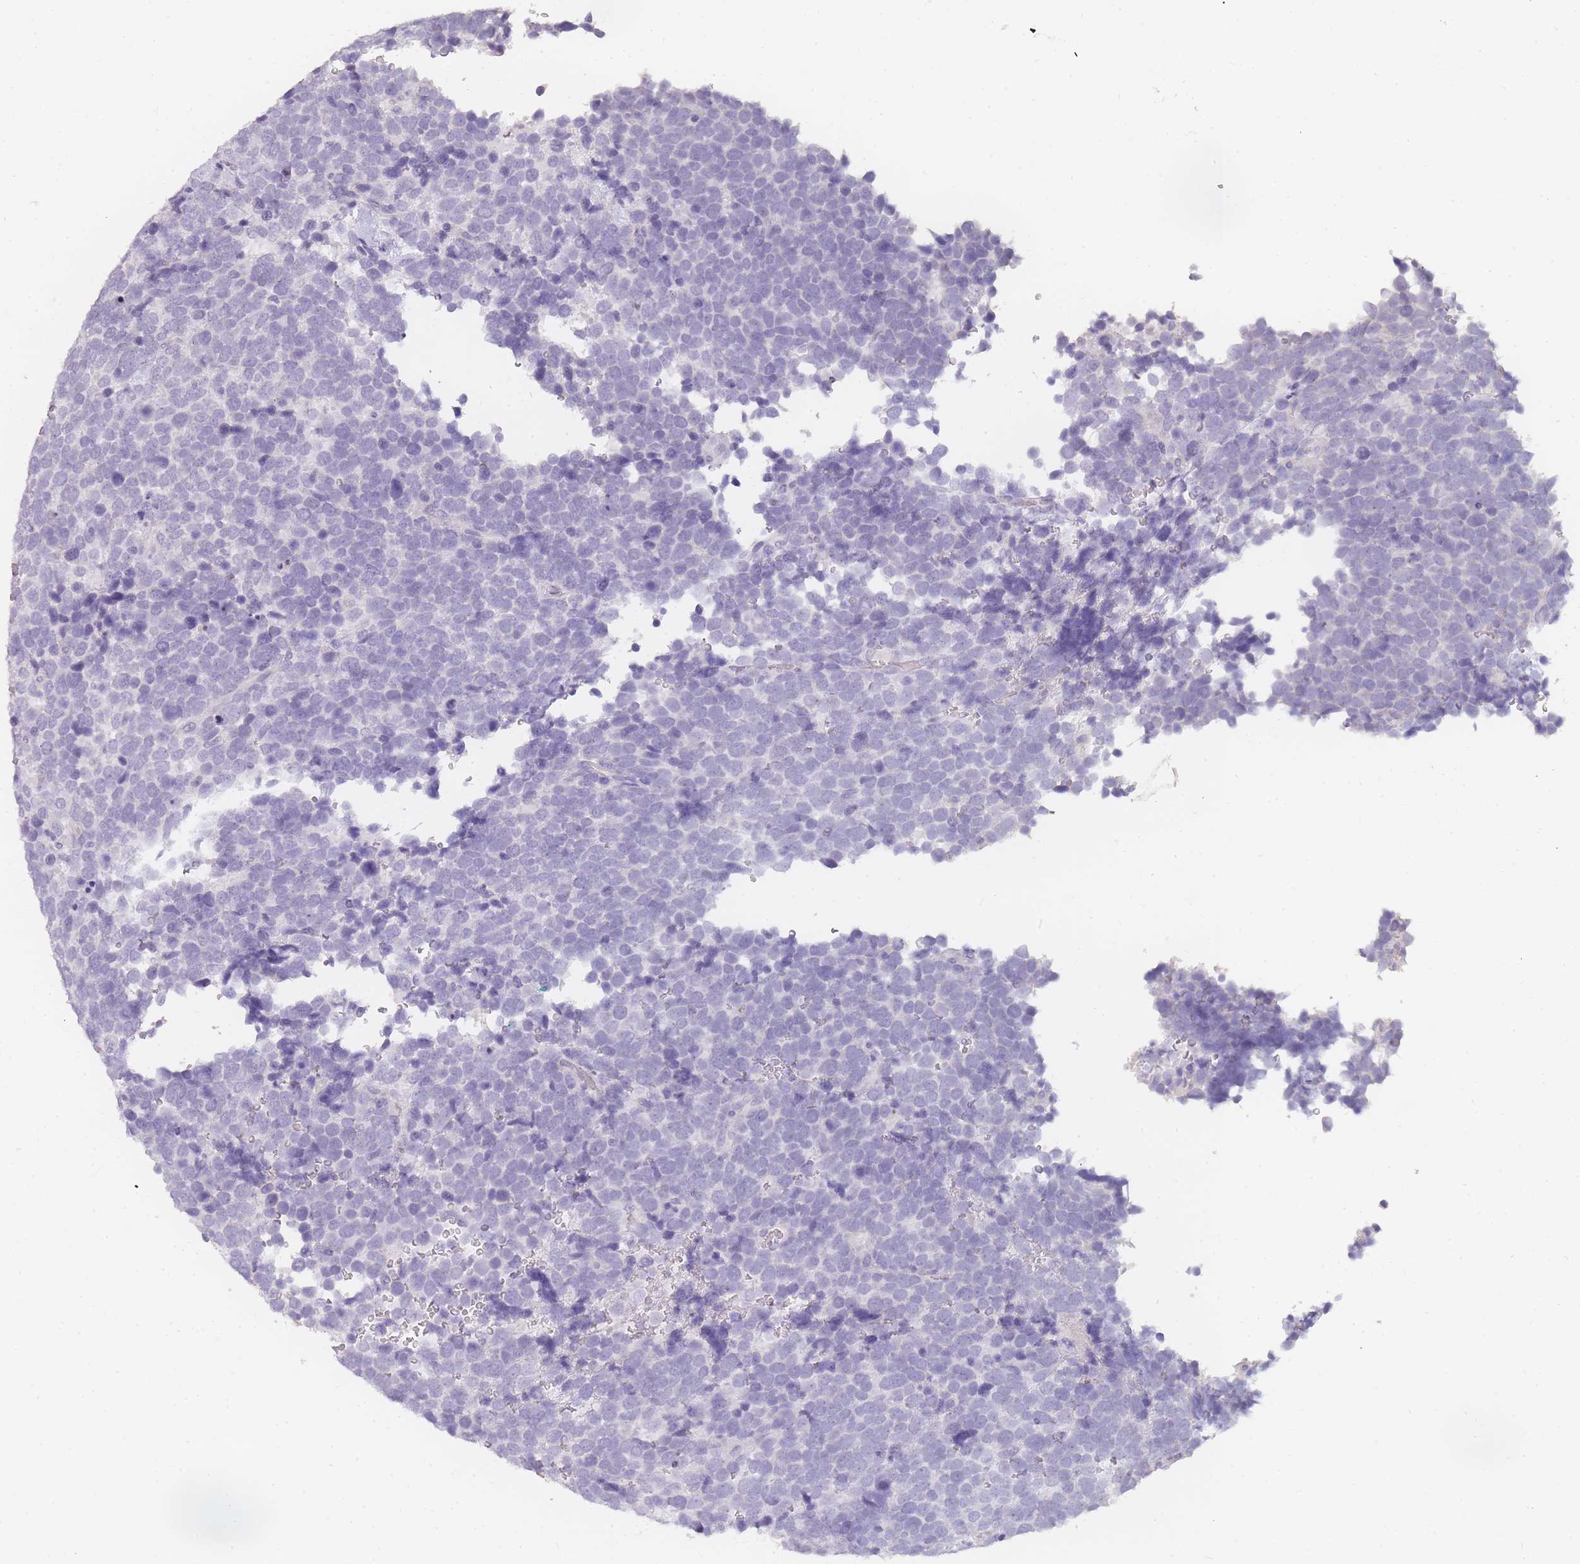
{"staining": {"intensity": "negative", "quantity": "none", "location": "none"}, "tissue": "urothelial cancer", "cell_type": "Tumor cells", "image_type": "cancer", "snomed": [{"axis": "morphology", "description": "Urothelial carcinoma, High grade"}, {"axis": "topography", "description": "Urinary bladder"}], "caption": "Tumor cells show no significant positivity in high-grade urothelial carcinoma. (DAB (3,3'-diaminobenzidine) immunohistochemistry, high magnification).", "gene": "INS", "patient": {"sex": "female", "age": 82}}